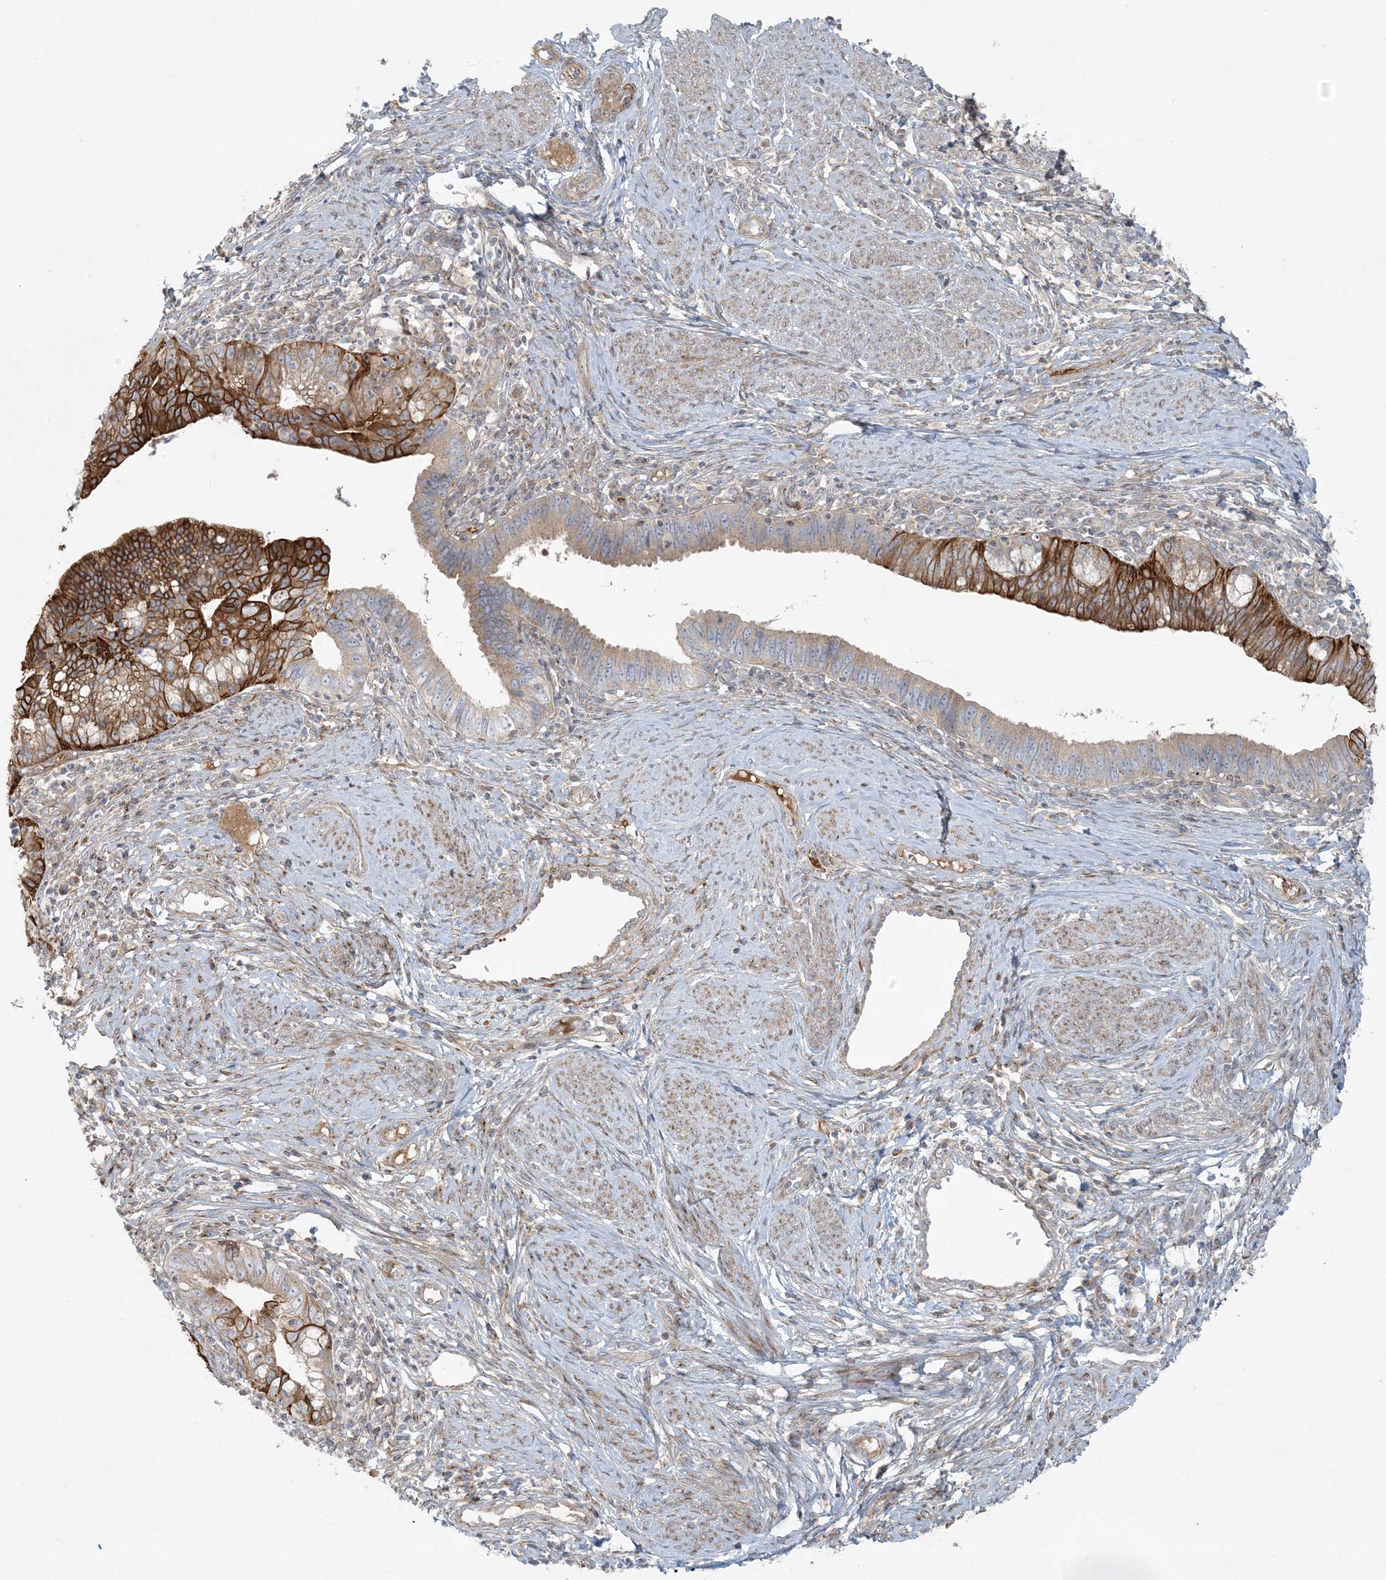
{"staining": {"intensity": "strong", "quantity": "25%-75%", "location": "cytoplasmic/membranous"}, "tissue": "cervical cancer", "cell_type": "Tumor cells", "image_type": "cancer", "snomed": [{"axis": "morphology", "description": "Adenocarcinoma, NOS"}, {"axis": "topography", "description": "Cervix"}], "caption": "DAB (3,3'-diaminobenzidine) immunohistochemical staining of adenocarcinoma (cervical) displays strong cytoplasmic/membranous protein expression in approximately 25%-75% of tumor cells. (Brightfield microscopy of DAB IHC at high magnification).", "gene": "PIK3R4", "patient": {"sex": "female", "age": 36}}